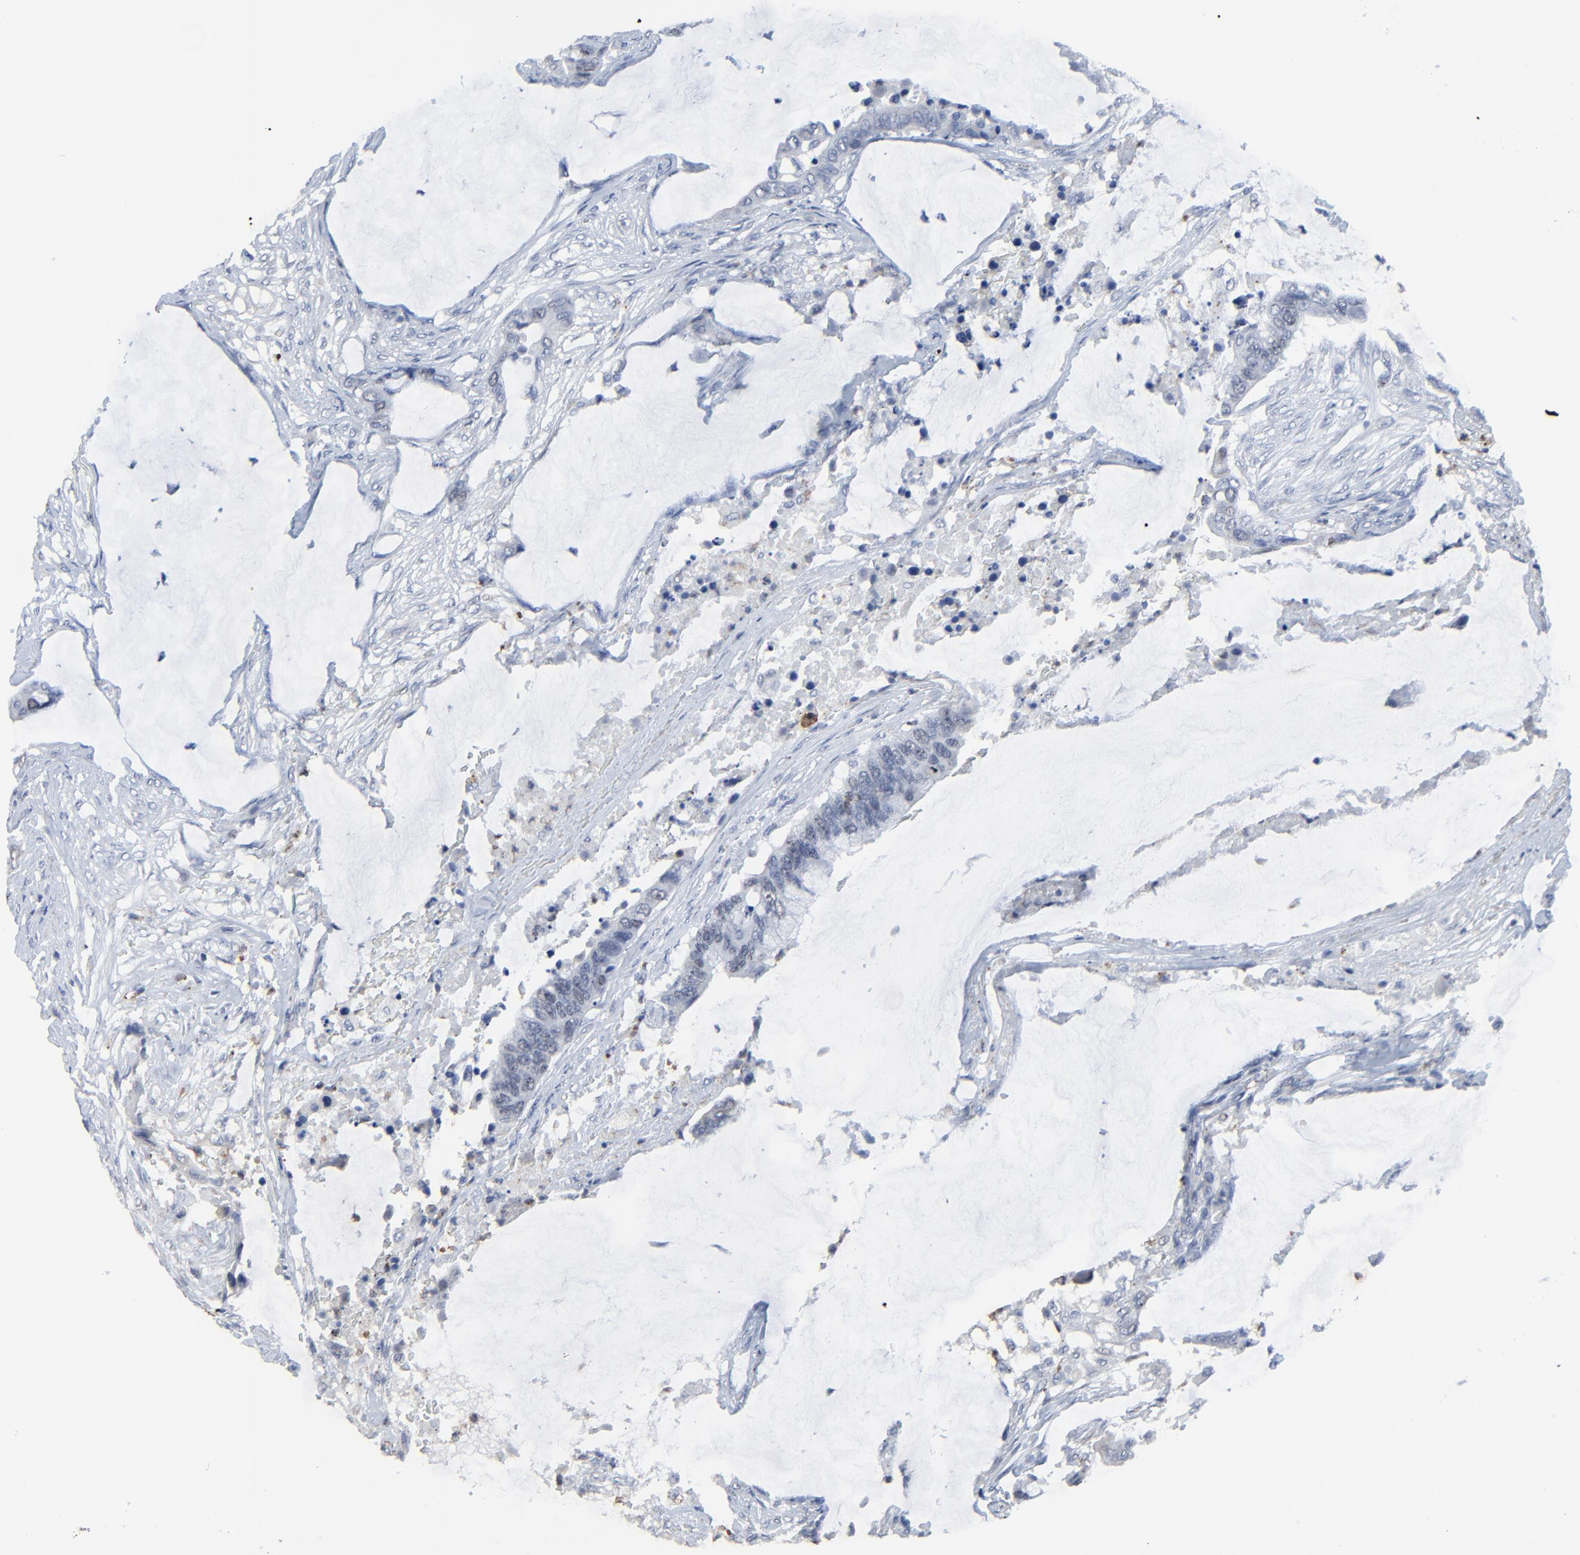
{"staining": {"intensity": "weak", "quantity": "<25%", "location": "nuclear"}, "tissue": "colorectal cancer", "cell_type": "Tumor cells", "image_type": "cancer", "snomed": [{"axis": "morphology", "description": "Adenocarcinoma, NOS"}, {"axis": "topography", "description": "Rectum"}], "caption": "Tumor cells show no significant protein positivity in colorectal cancer (adenocarcinoma).", "gene": "BIRC3", "patient": {"sex": "female", "age": 59}}